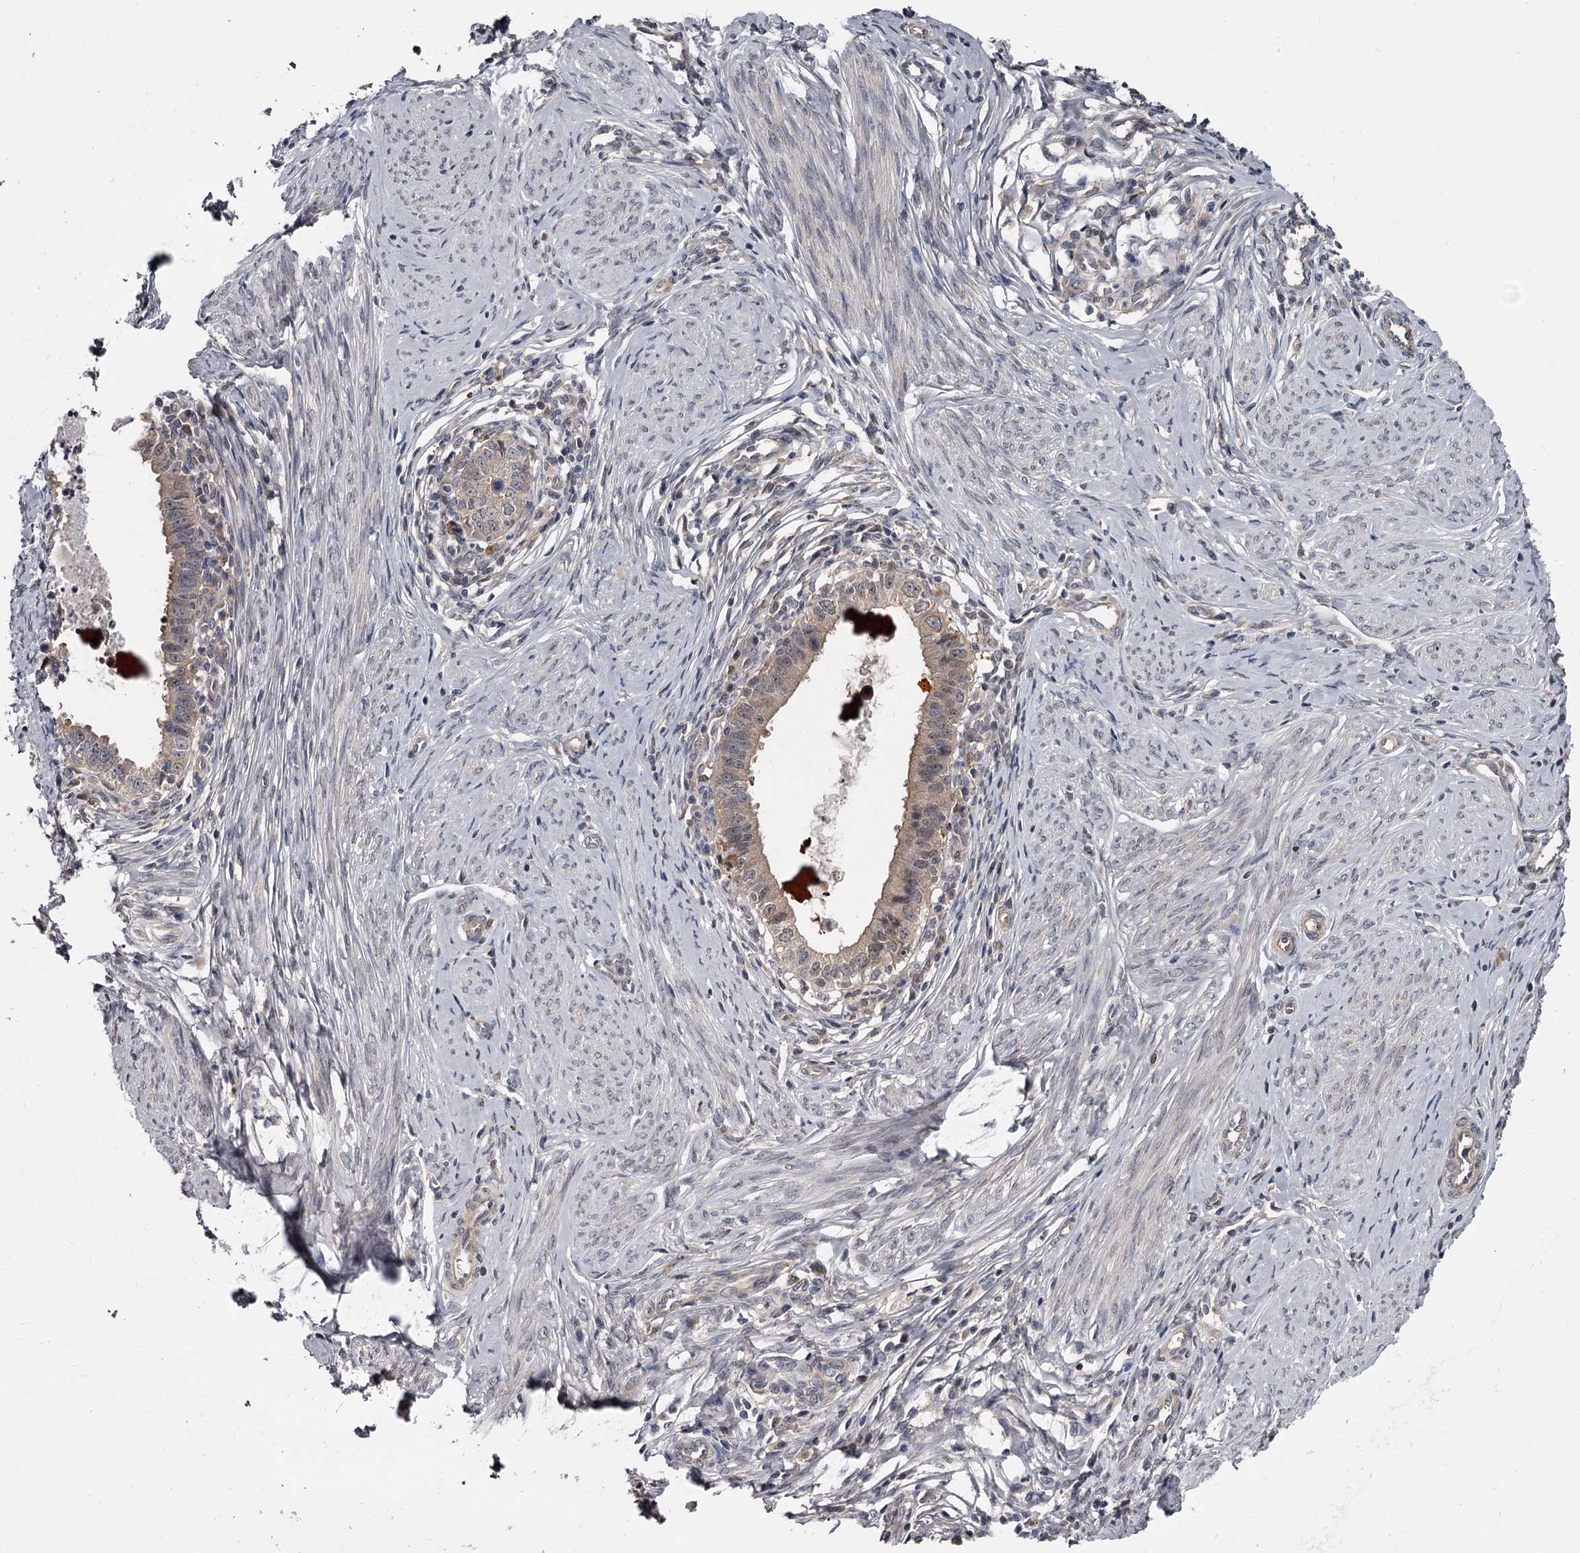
{"staining": {"intensity": "negative", "quantity": "none", "location": "none"}, "tissue": "cervical cancer", "cell_type": "Tumor cells", "image_type": "cancer", "snomed": [{"axis": "morphology", "description": "Adenocarcinoma, NOS"}, {"axis": "topography", "description": "Cervix"}], "caption": "Tumor cells are negative for brown protein staining in cervical cancer.", "gene": "DAO", "patient": {"sex": "female", "age": 36}}